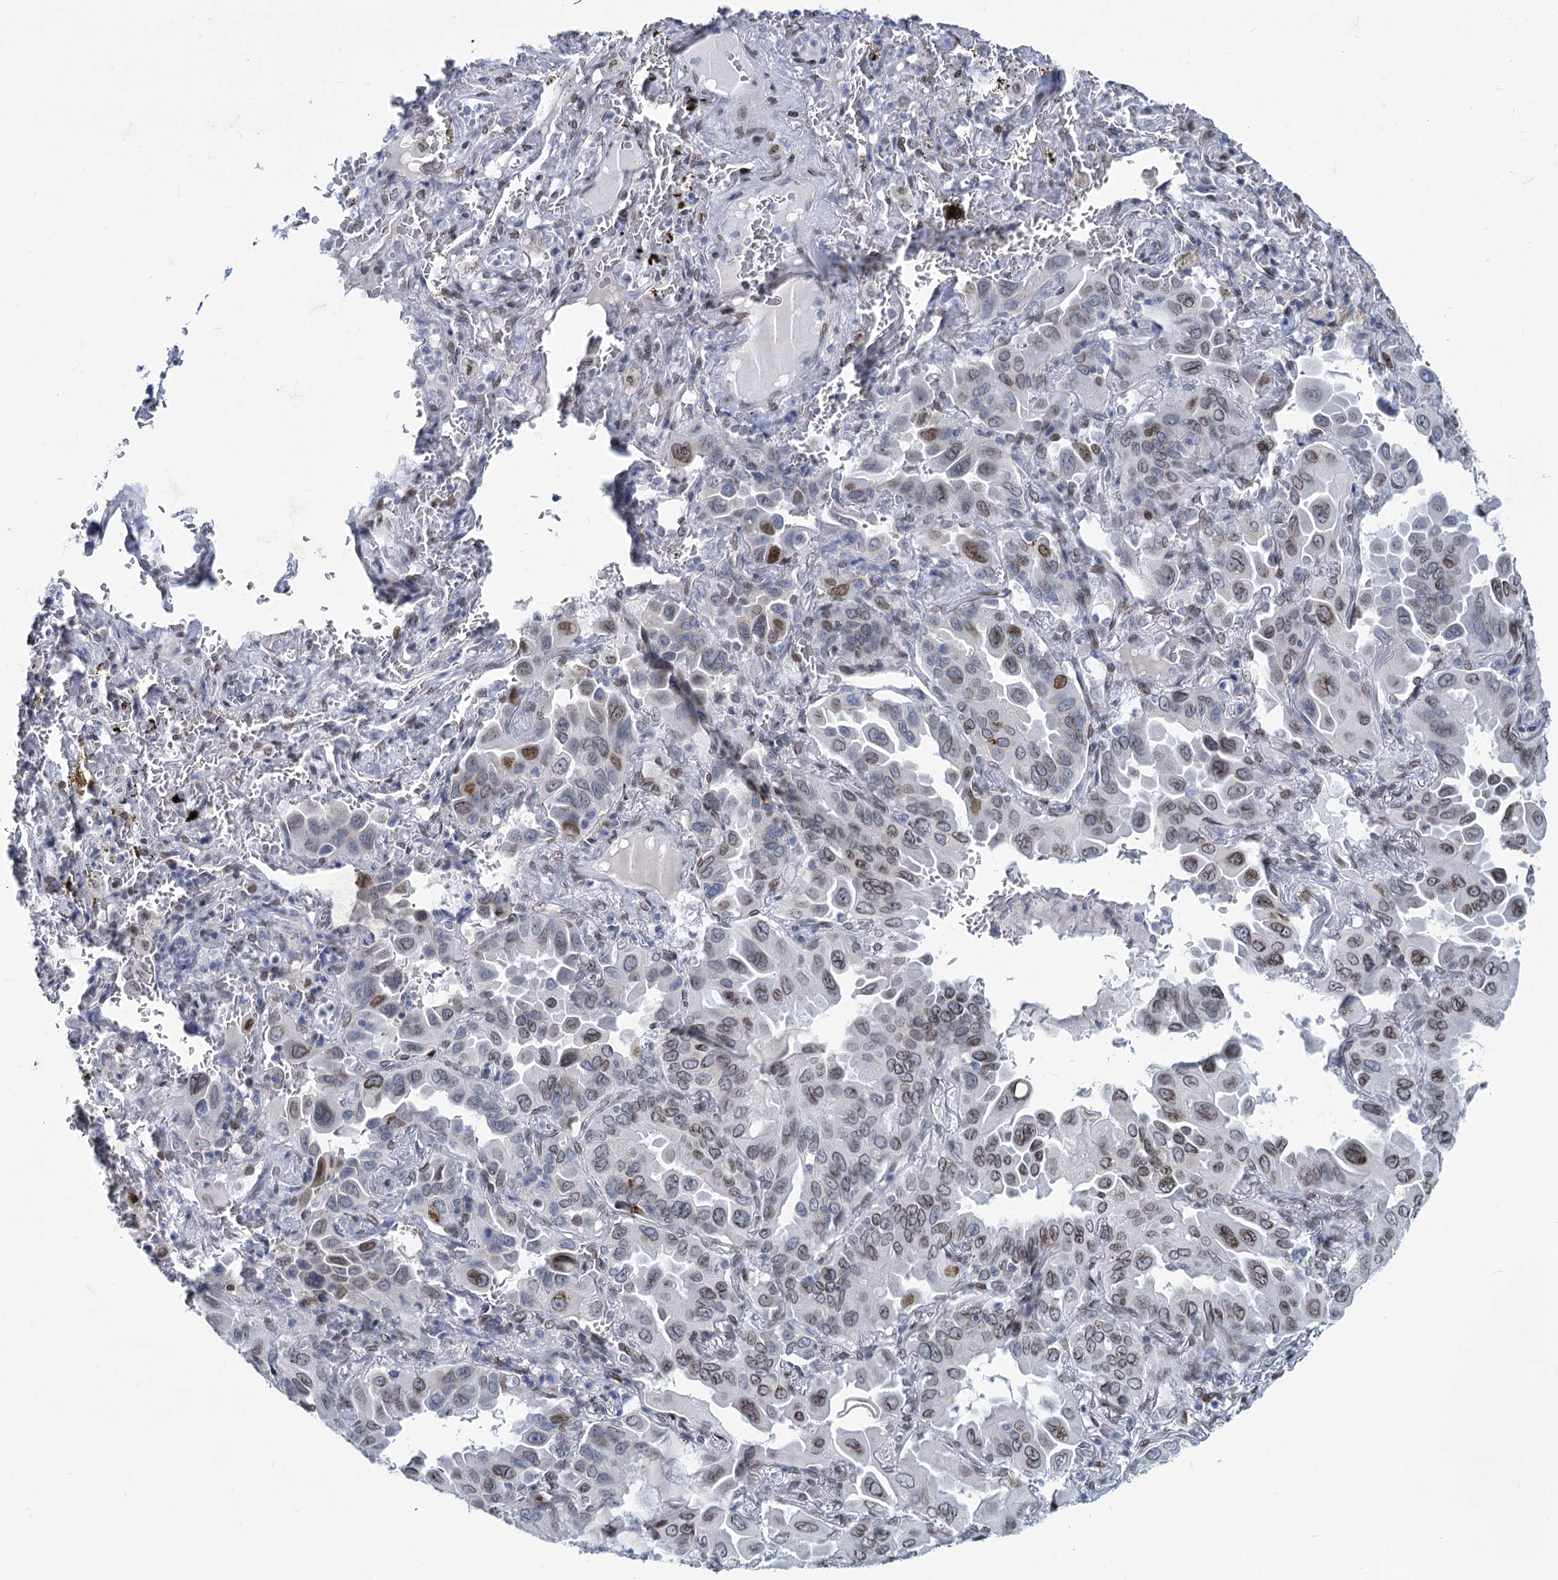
{"staining": {"intensity": "moderate", "quantity": "25%-75%", "location": "nuclear"}, "tissue": "lung cancer", "cell_type": "Tumor cells", "image_type": "cancer", "snomed": [{"axis": "morphology", "description": "Adenocarcinoma, NOS"}, {"axis": "topography", "description": "Lung"}], "caption": "High-magnification brightfield microscopy of lung adenocarcinoma stained with DAB (brown) and counterstained with hematoxylin (blue). tumor cells exhibit moderate nuclear positivity is appreciated in approximately25%-75% of cells.", "gene": "PRSS35", "patient": {"sex": "male", "age": 64}}